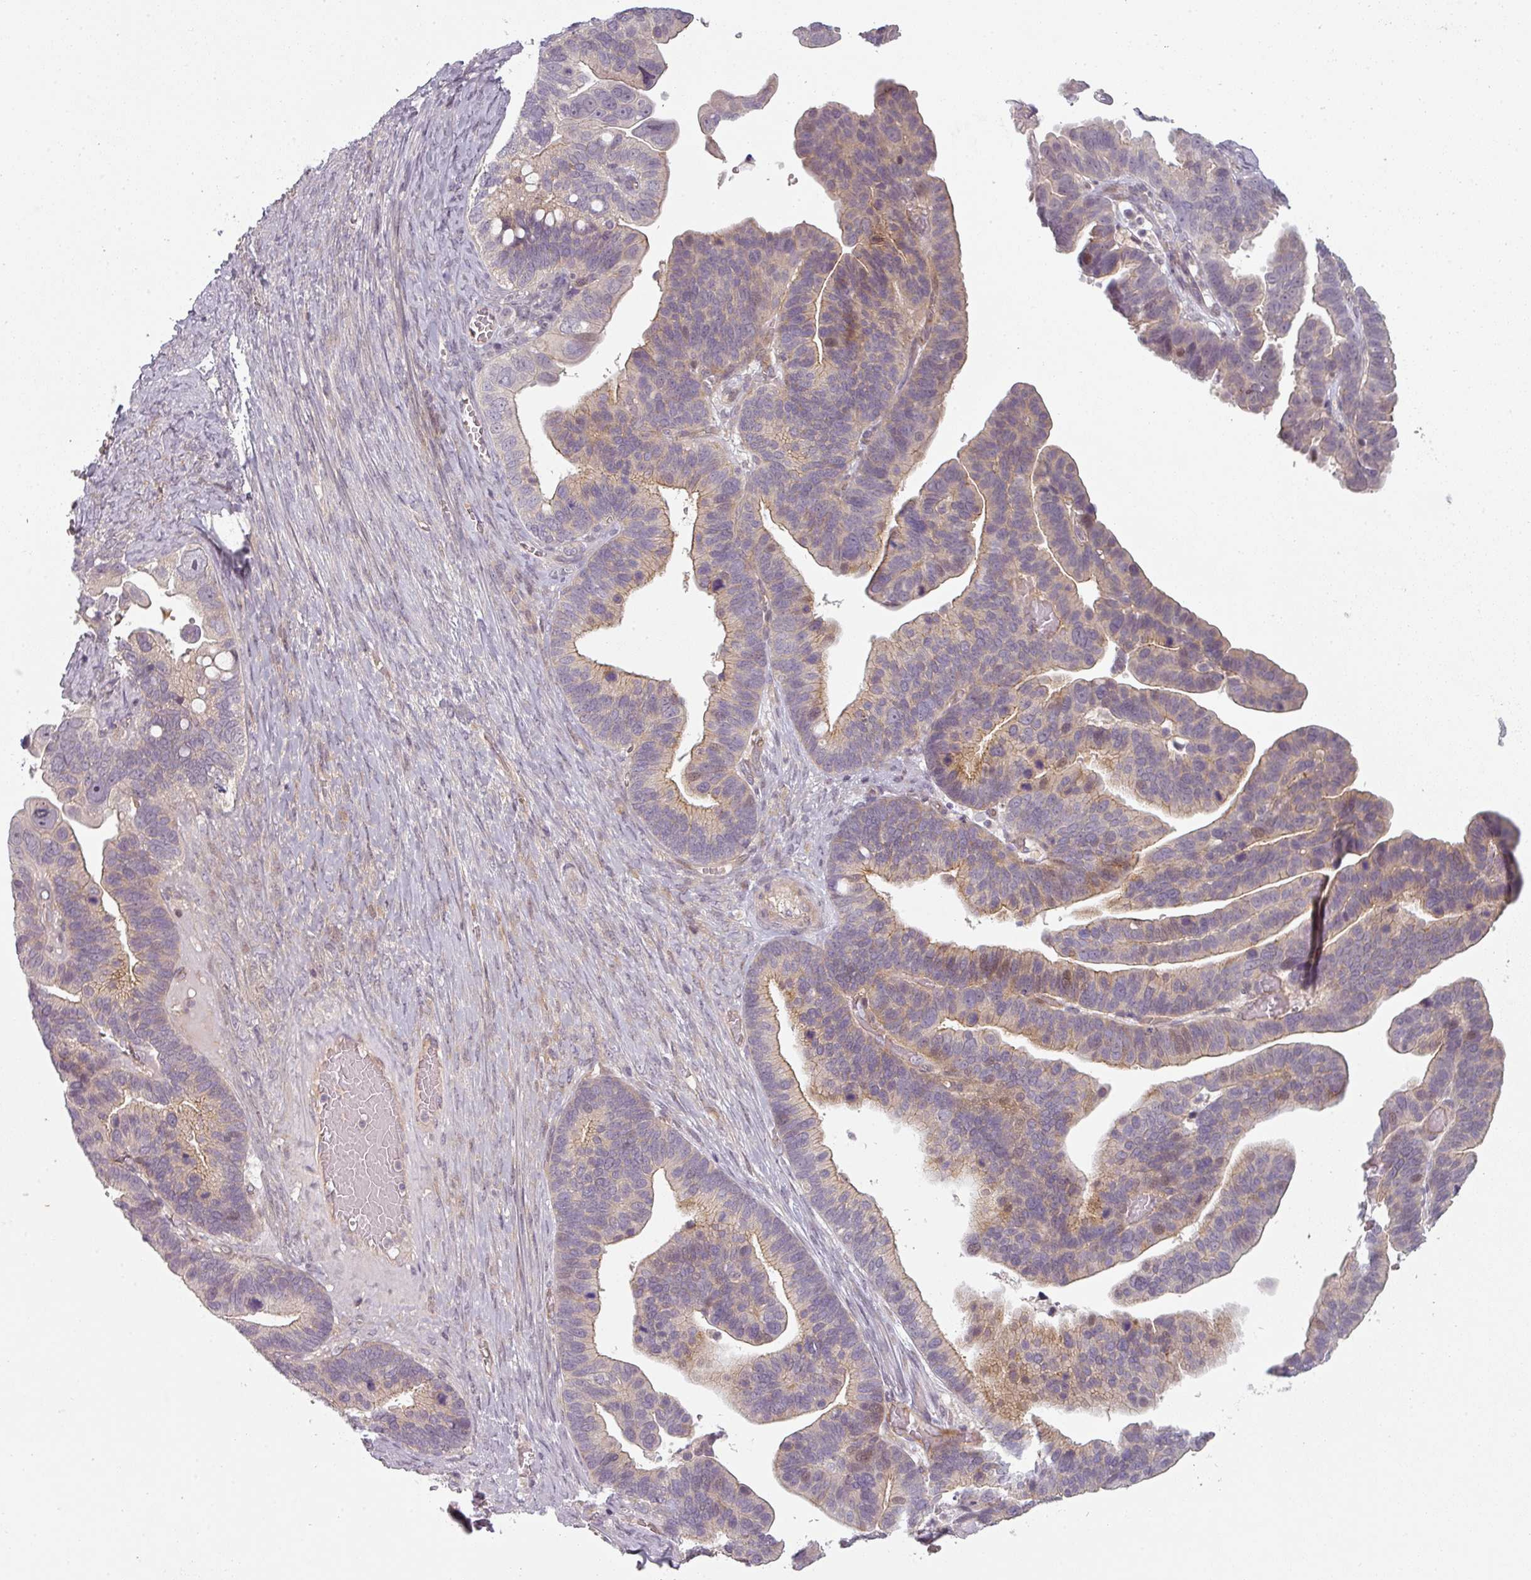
{"staining": {"intensity": "moderate", "quantity": "<25%", "location": "cytoplasmic/membranous"}, "tissue": "ovarian cancer", "cell_type": "Tumor cells", "image_type": "cancer", "snomed": [{"axis": "morphology", "description": "Cystadenocarcinoma, serous, NOS"}, {"axis": "topography", "description": "Ovary"}], "caption": "Serous cystadenocarcinoma (ovarian) stained with a protein marker exhibits moderate staining in tumor cells.", "gene": "SLC16A9", "patient": {"sex": "female", "age": 56}}